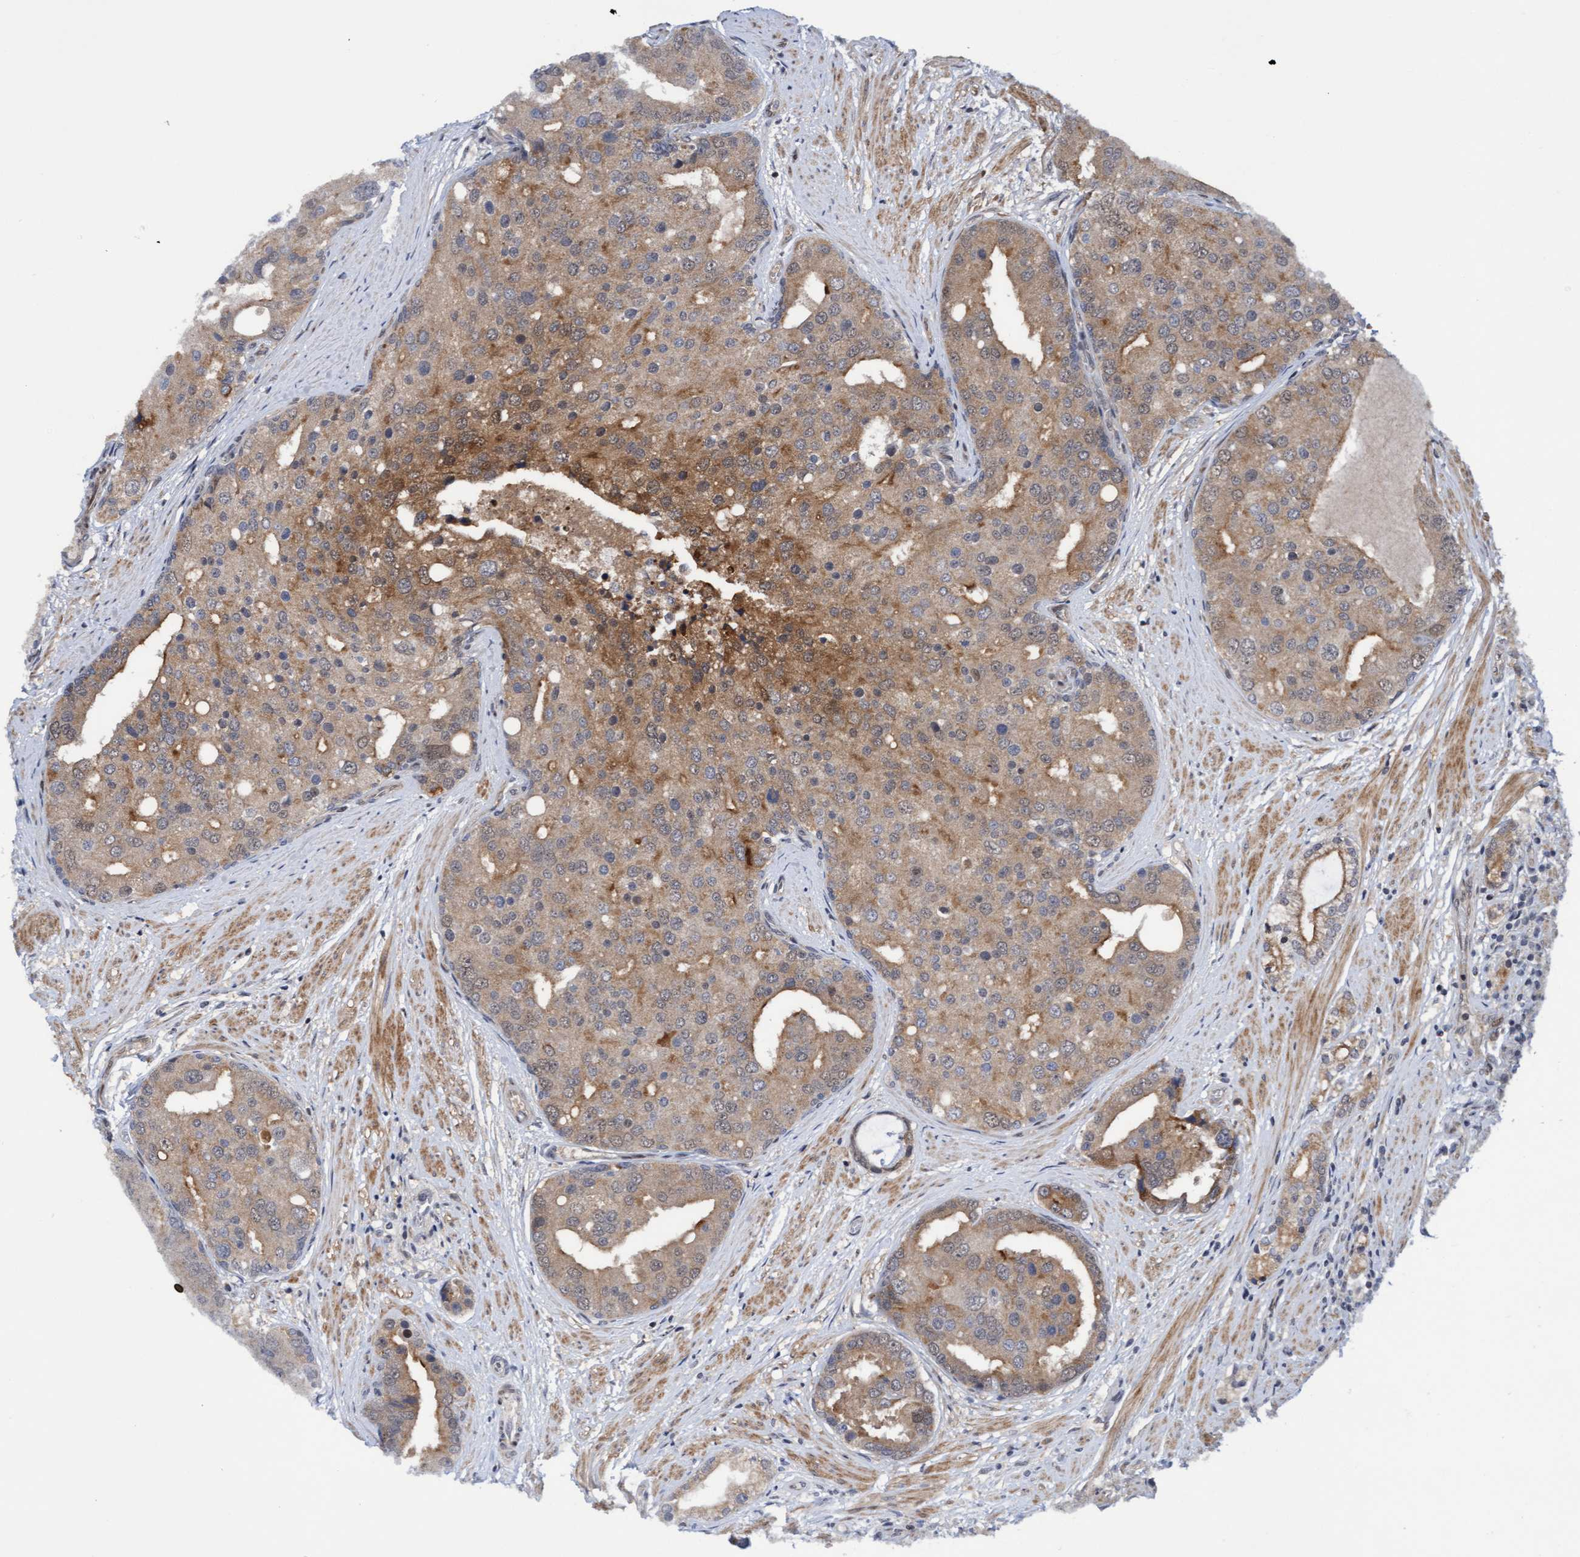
{"staining": {"intensity": "weak", "quantity": ">75%", "location": "cytoplasmic/membranous"}, "tissue": "prostate cancer", "cell_type": "Tumor cells", "image_type": "cancer", "snomed": [{"axis": "morphology", "description": "Adenocarcinoma, High grade"}, {"axis": "topography", "description": "Prostate"}], "caption": "Immunohistochemistry (DAB) staining of human high-grade adenocarcinoma (prostate) reveals weak cytoplasmic/membranous protein expression in about >75% of tumor cells.", "gene": "ITFG1", "patient": {"sex": "male", "age": 50}}